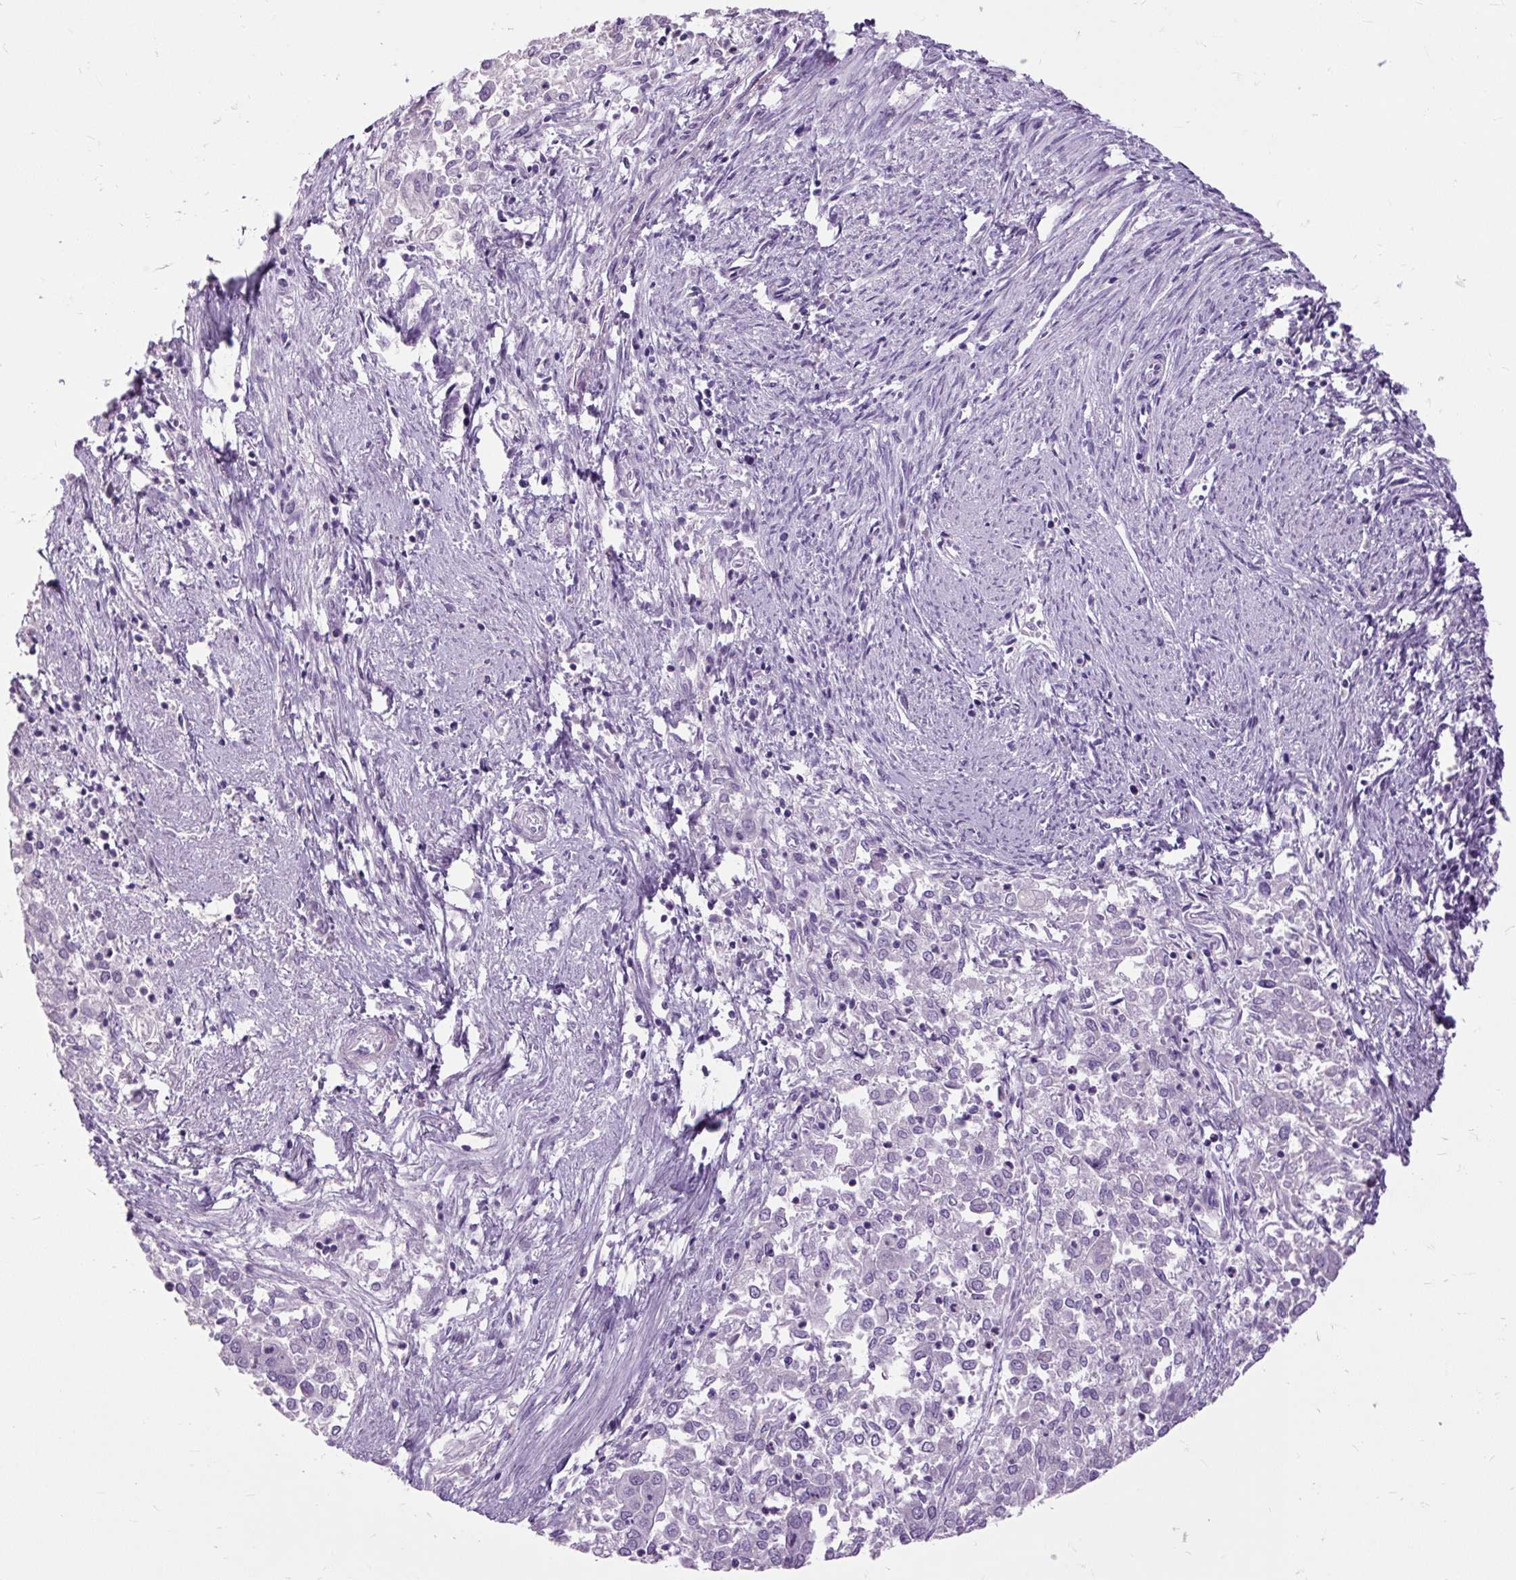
{"staining": {"intensity": "negative", "quantity": "none", "location": "none"}, "tissue": "endometrial cancer", "cell_type": "Tumor cells", "image_type": "cancer", "snomed": [{"axis": "morphology", "description": "Adenocarcinoma, NOS"}, {"axis": "topography", "description": "Endometrium"}], "caption": "This is an immunohistochemistry histopathology image of human endometrial cancer. There is no staining in tumor cells.", "gene": "FABP7", "patient": {"sex": "female", "age": 57}}